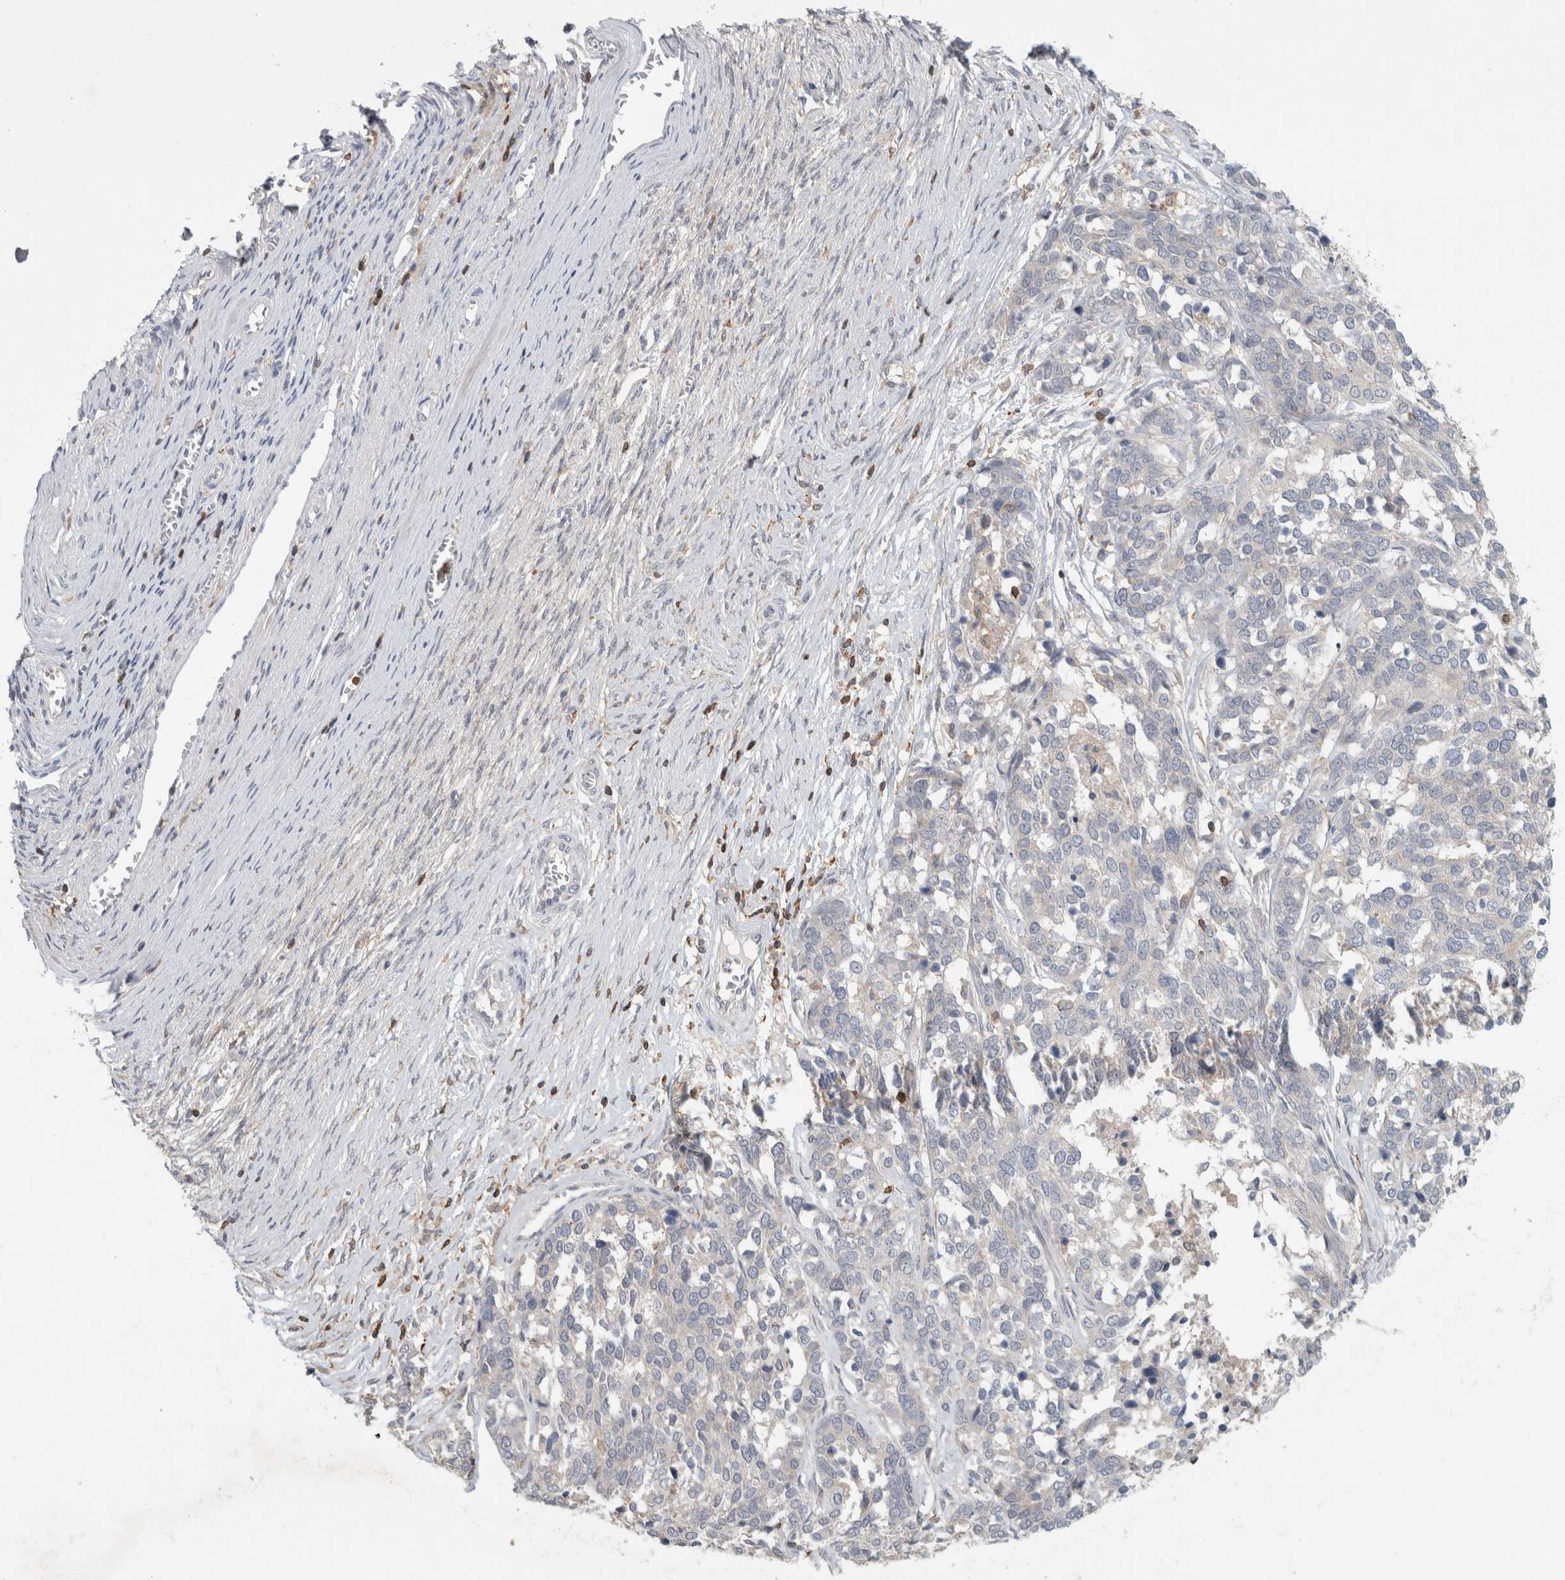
{"staining": {"intensity": "negative", "quantity": "none", "location": "none"}, "tissue": "ovarian cancer", "cell_type": "Tumor cells", "image_type": "cancer", "snomed": [{"axis": "morphology", "description": "Cystadenocarcinoma, serous, NOS"}, {"axis": "topography", "description": "Ovary"}], "caption": "Tumor cells are negative for protein expression in human serous cystadenocarcinoma (ovarian). (DAB immunohistochemistry (IHC) with hematoxylin counter stain).", "gene": "GFRA2", "patient": {"sex": "female", "age": 44}}